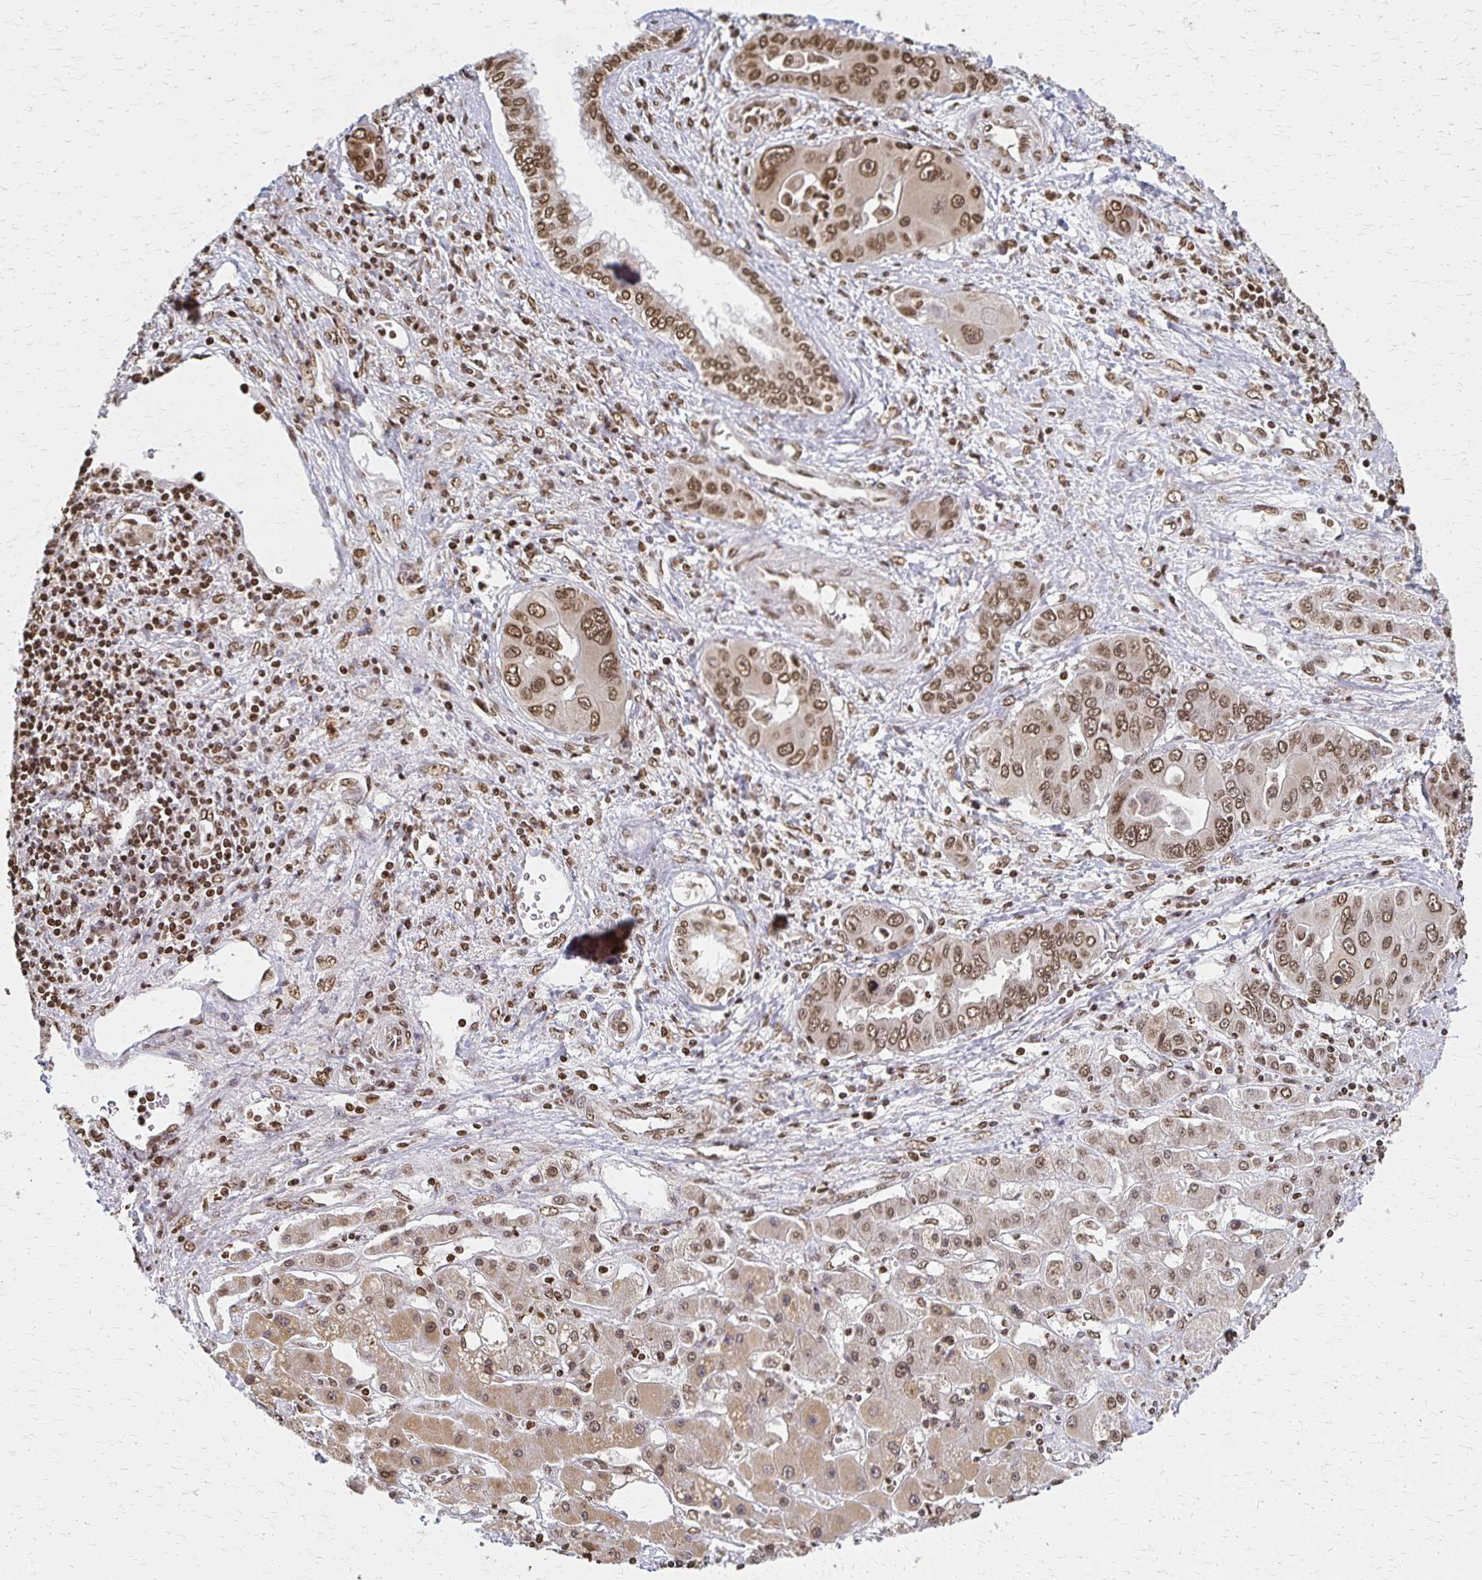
{"staining": {"intensity": "moderate", "quantity": ">75%", "location": "nuclear"}, "tissue": "liver cancer", "cell_type": "Tumor cells", "image_type": "cancer", "snomed": [{"axis": "morphology", "description": "Cholangiocarcinoma"}, {"axis": "topography", "description": "Liver"}], "caption": "Immunohistochemical staining of liver cholangiocarcinoma reveals medium levels of moderate nuclear protein positivity in approximately >75% of tumor cells.", "gene": "HOXA9", "patient": {"sex": "male", "age": 67}}